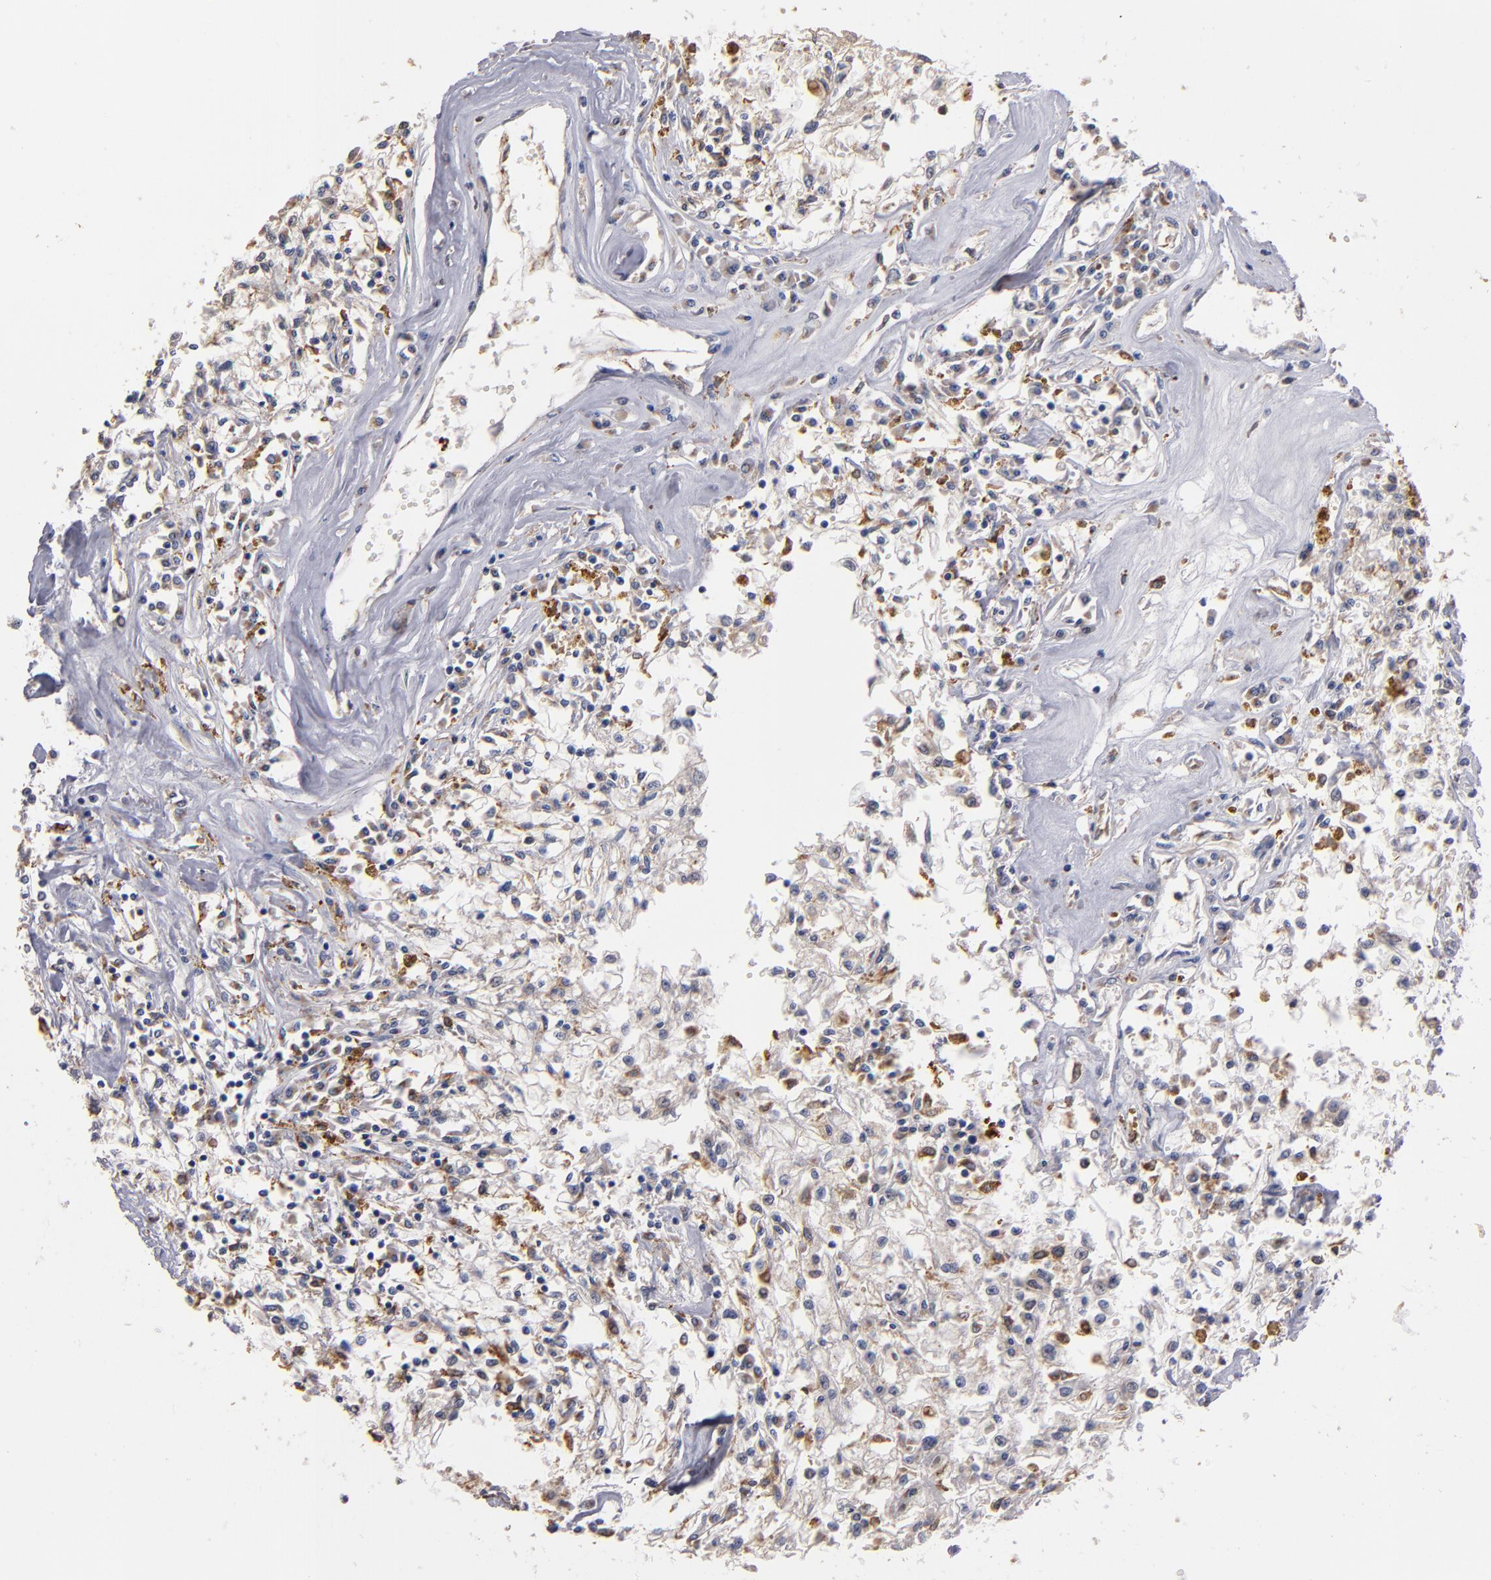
{"staining": {"intensity": "weak", "quantity": "<25%", "location": "cytoplasmic/membranous"}, "tissue": "renal cancer", "cell_type": "Tumor cells", "image_type": "cancer", "snomed": [{"axis": "morphology", "description": "Adenocarcinoma, NOS"}, {"axis": "topography", "description": "Kidney"}], "caption": "Immunohistochemistry (IHC) micrograph of neoplastic tissue: renal cancer stained with DAB displays no significant protein expression in tumor cells.", "gene": "SELP", "patient": {"sex": "male", "age": 78}}